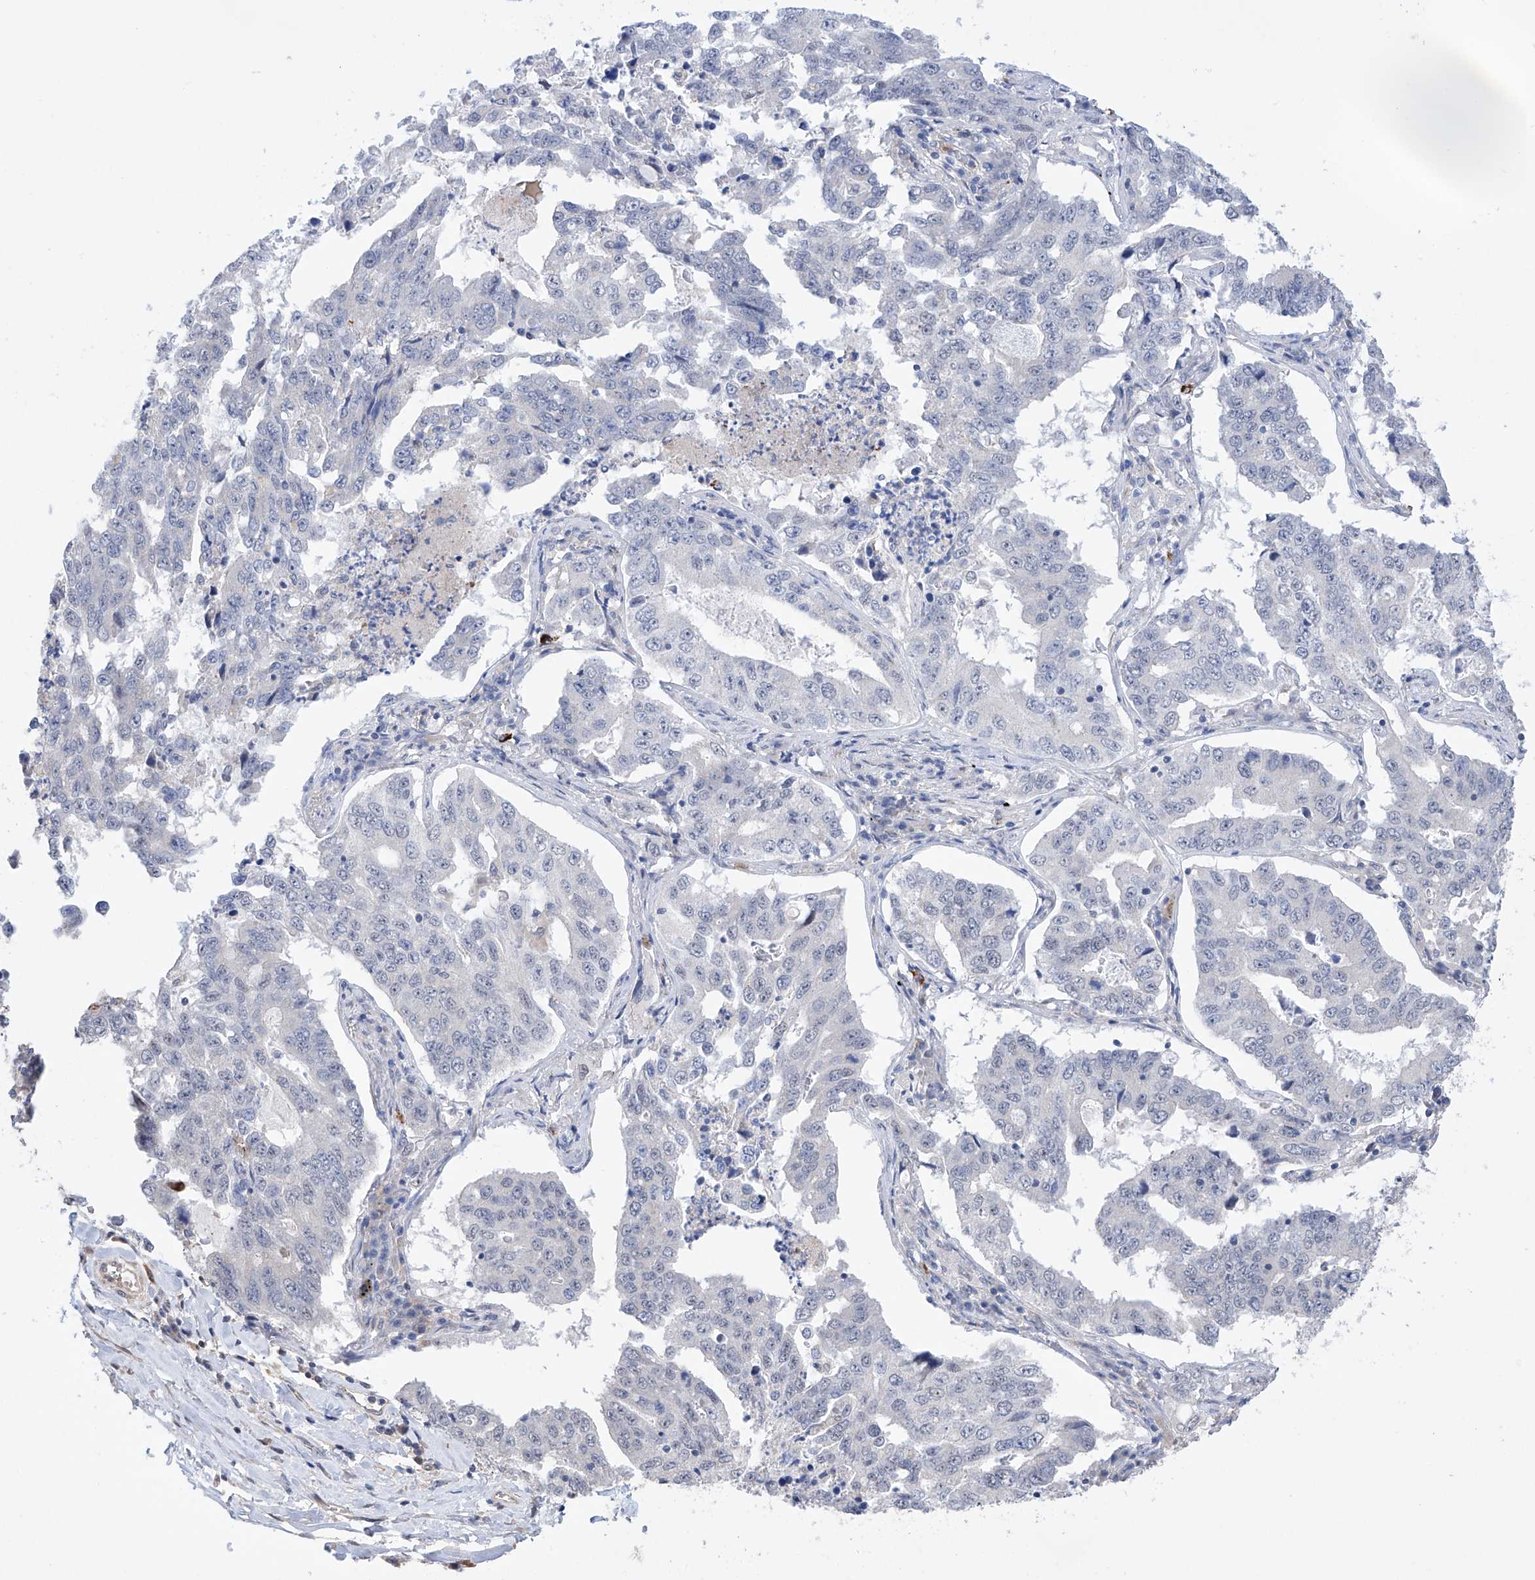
{"staining": {"intensity": "negative", "quantity": "none", "location": "none"}, "tissue": "lung cancer", "cell_type": "Tumor cells", "image_type": "cancer", "snomed": [{"axis": "morphology", "description": "Adenocarcinoma, NOS"}, {"axis": "topography", "description": "Lung"}], "caption": "High magnification brightfield microscopy of adenocarcinoma (lung) stained with DAB (brown) and counterstained with hematoxylin (blue): tumor cells show no significant positivity.", "gene": "AFG1L", "patient": {"sex": "female", "age": 51}}